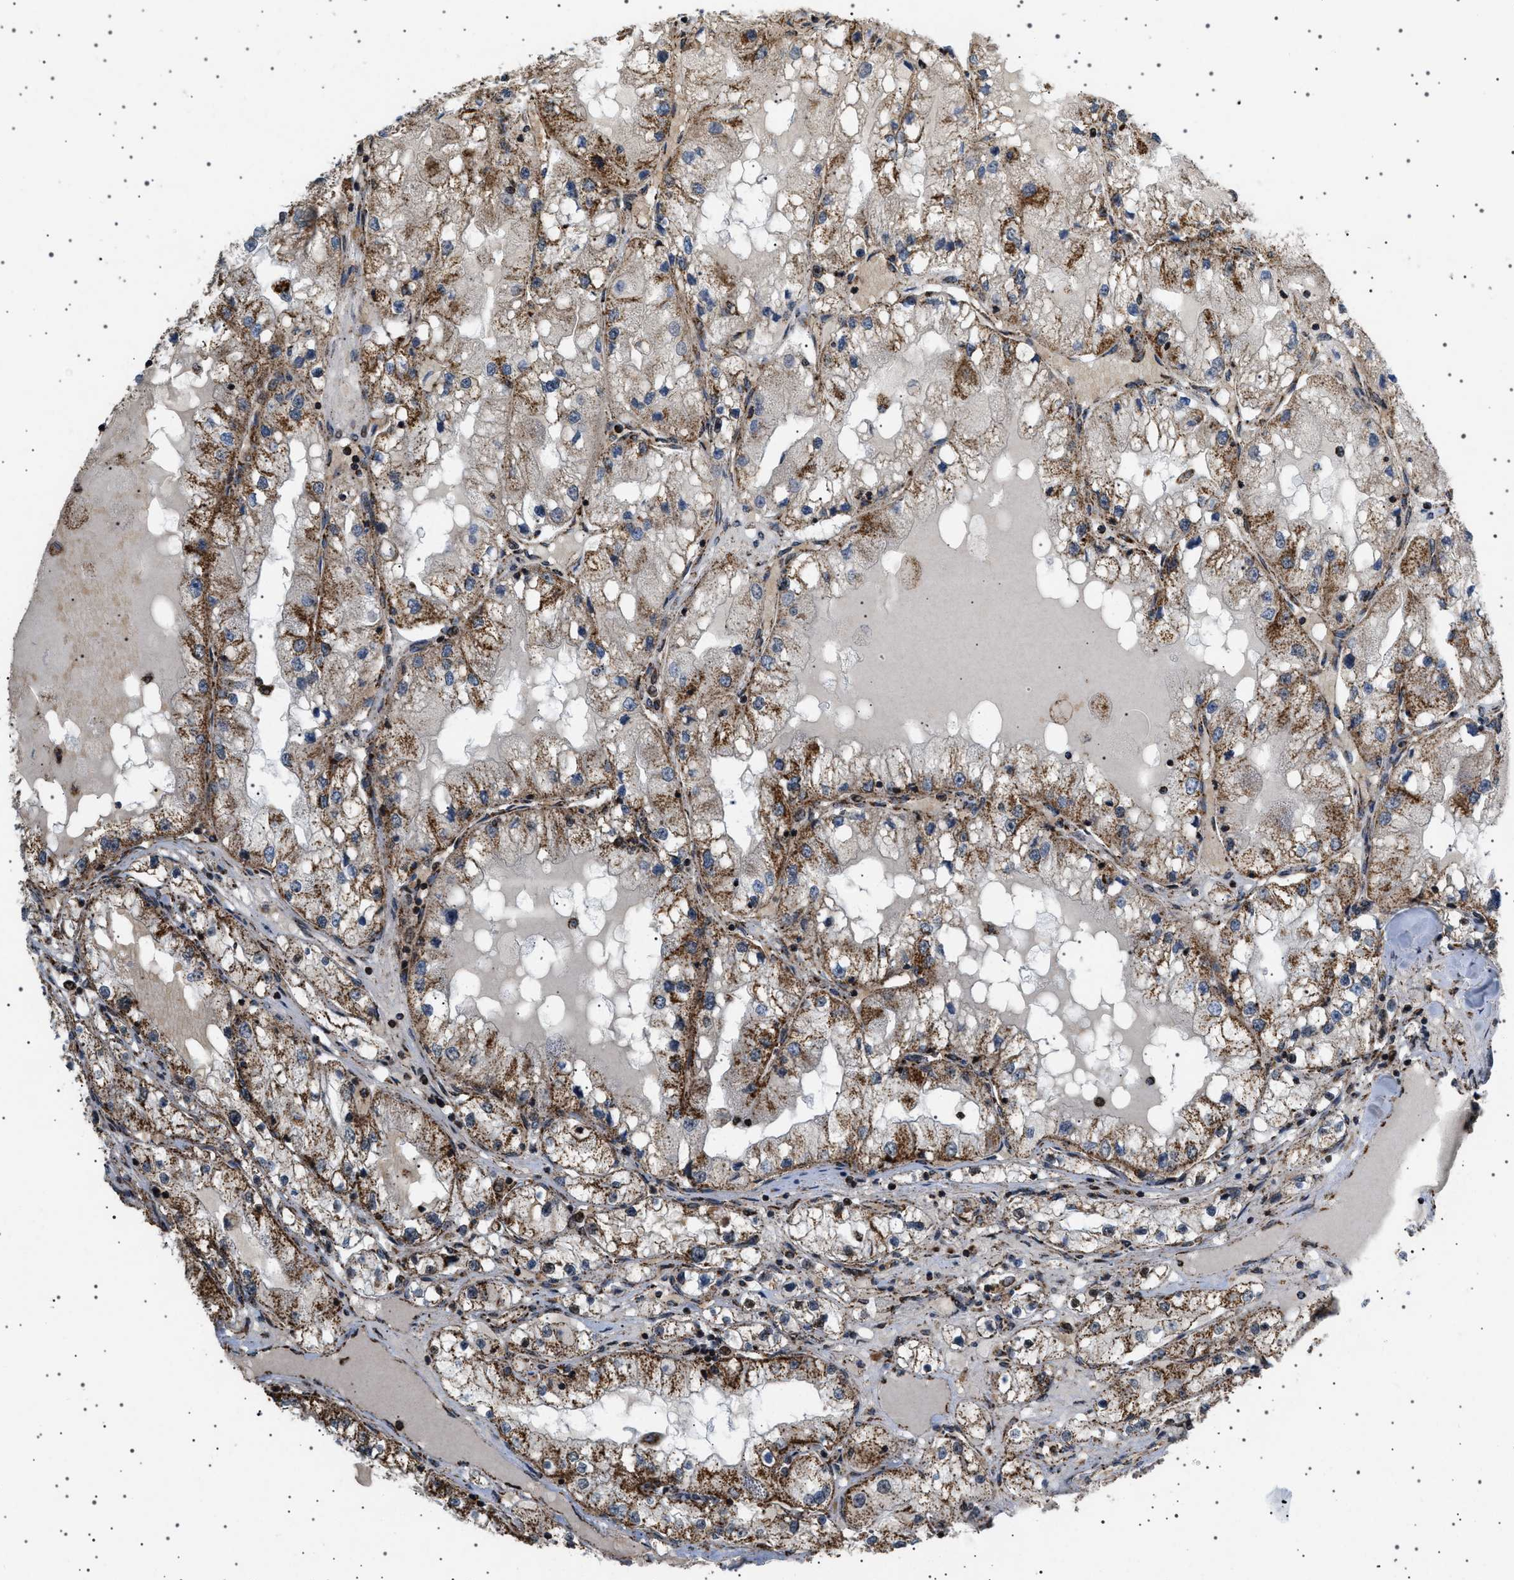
{"staining": {"intensity": "moderate", "quantity": ">75%", "location": "cytoplasmic/membranous"}, "tissue": "renal cancer", "cell_type": "Tumor cells", "image_type": "cancer", "snomed": [{"axis": "morphology", "description": "Adenocarcinoma, NOS"}, {"axis": "topography", "description": "Kidney"}], "caption": "This histopathology image demonstrates renal cancer stained with IHC to label a protein in brown. The cytoplasmic/membranous of tumor cells show moderate positivity for the protein. Nuclei are counter-stained blue.", "gene": "MELK", "patient": {"sex": "male", "age": 68}}